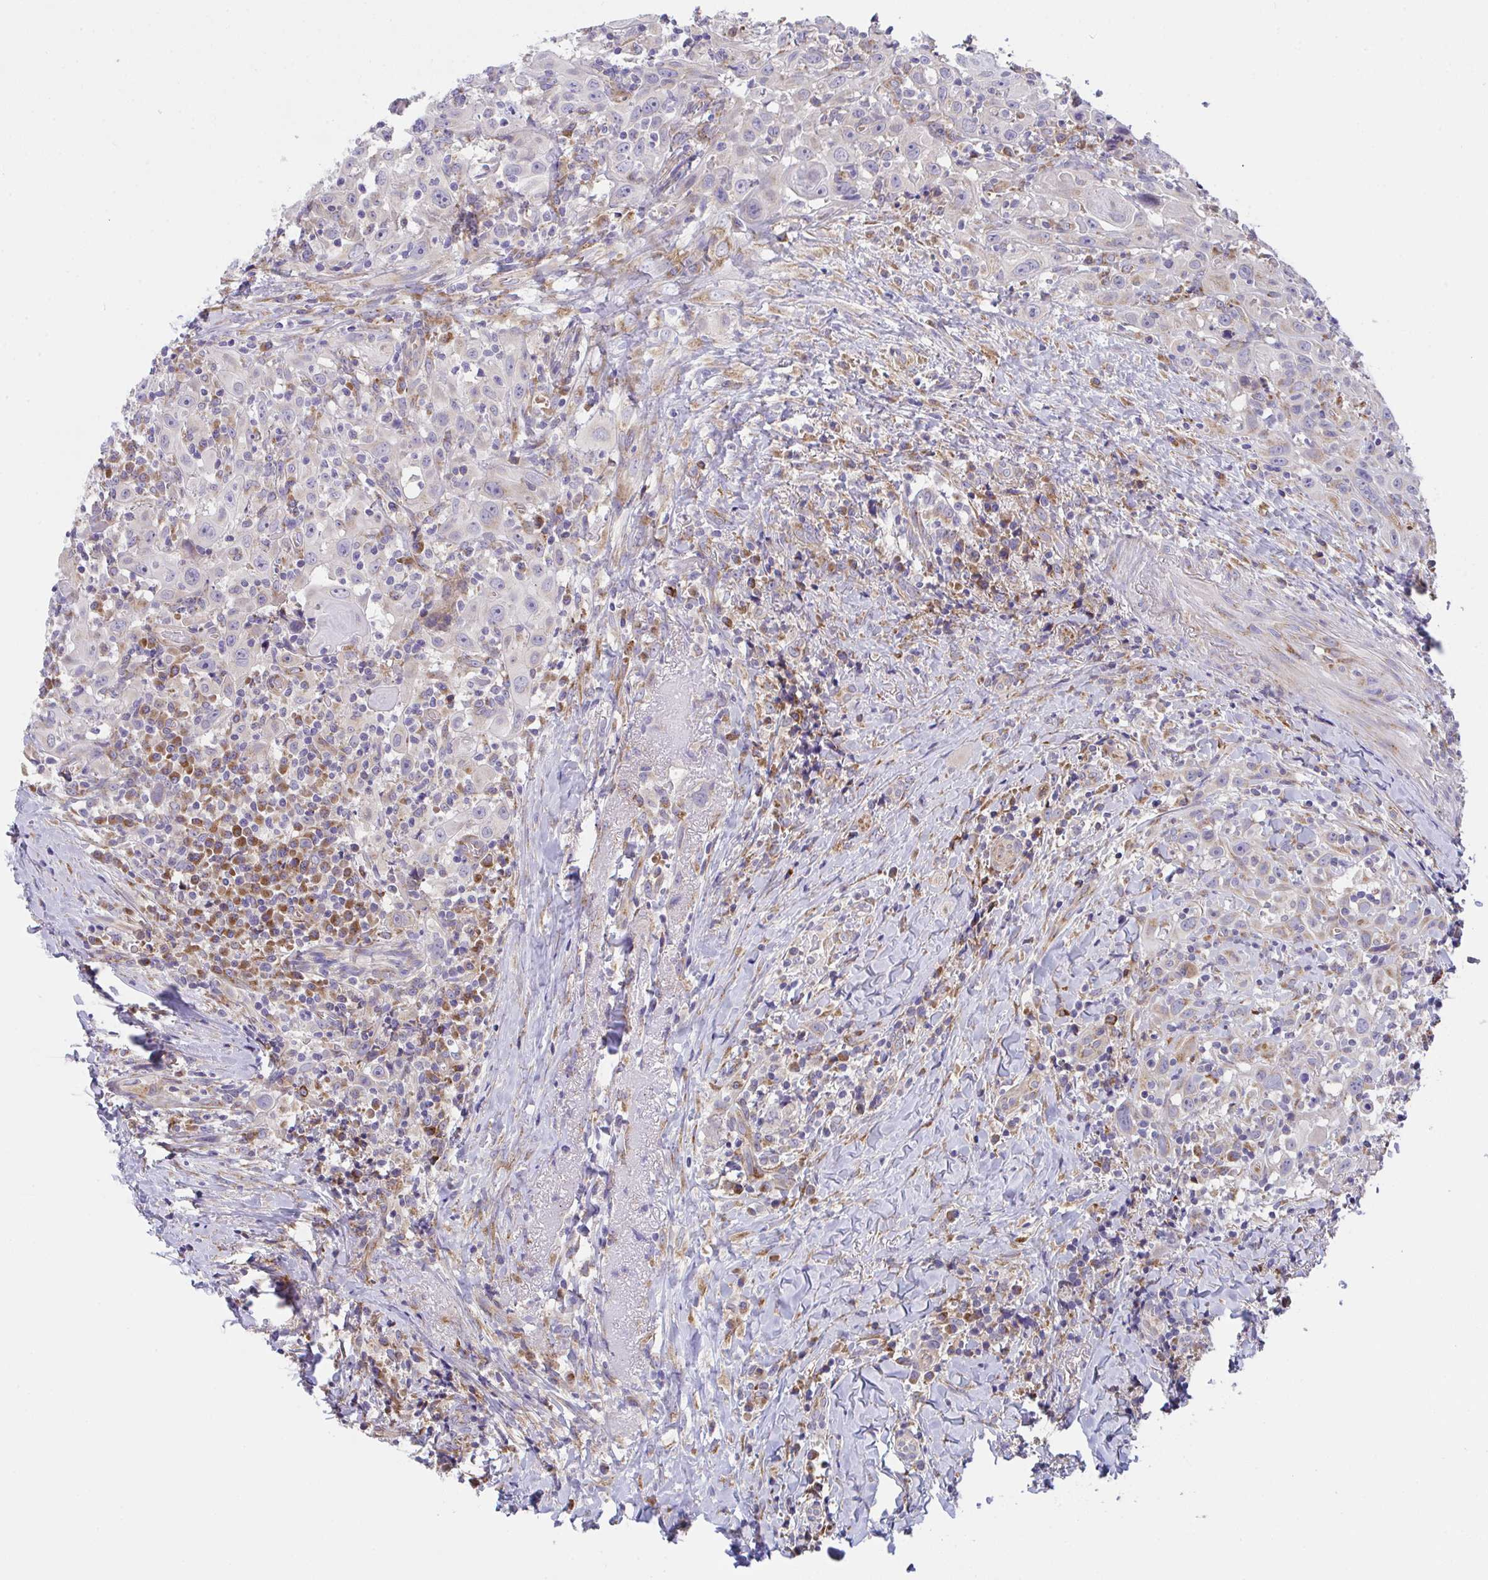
{"staining": {"intensity": "weak", "quantity": "<25%", "location": "cytoplasmic/membranous"}, "tissue": "head and neck cancer", "cell_type": "Tumor cells", "image_type": "cancer", "snomed": [{"axis": "morphology", "description": "Squamous cell carcinoma, NOS"}, {"axis": "topography", "description": "Head-Neck"}], "caption": "Human head and neck cancer (squamous cell carcinoma) stained for a protein using IHC shows no staining in tumor cells.", "gene": "MIA3", "patient": {"sex": "female", "age": 95}}